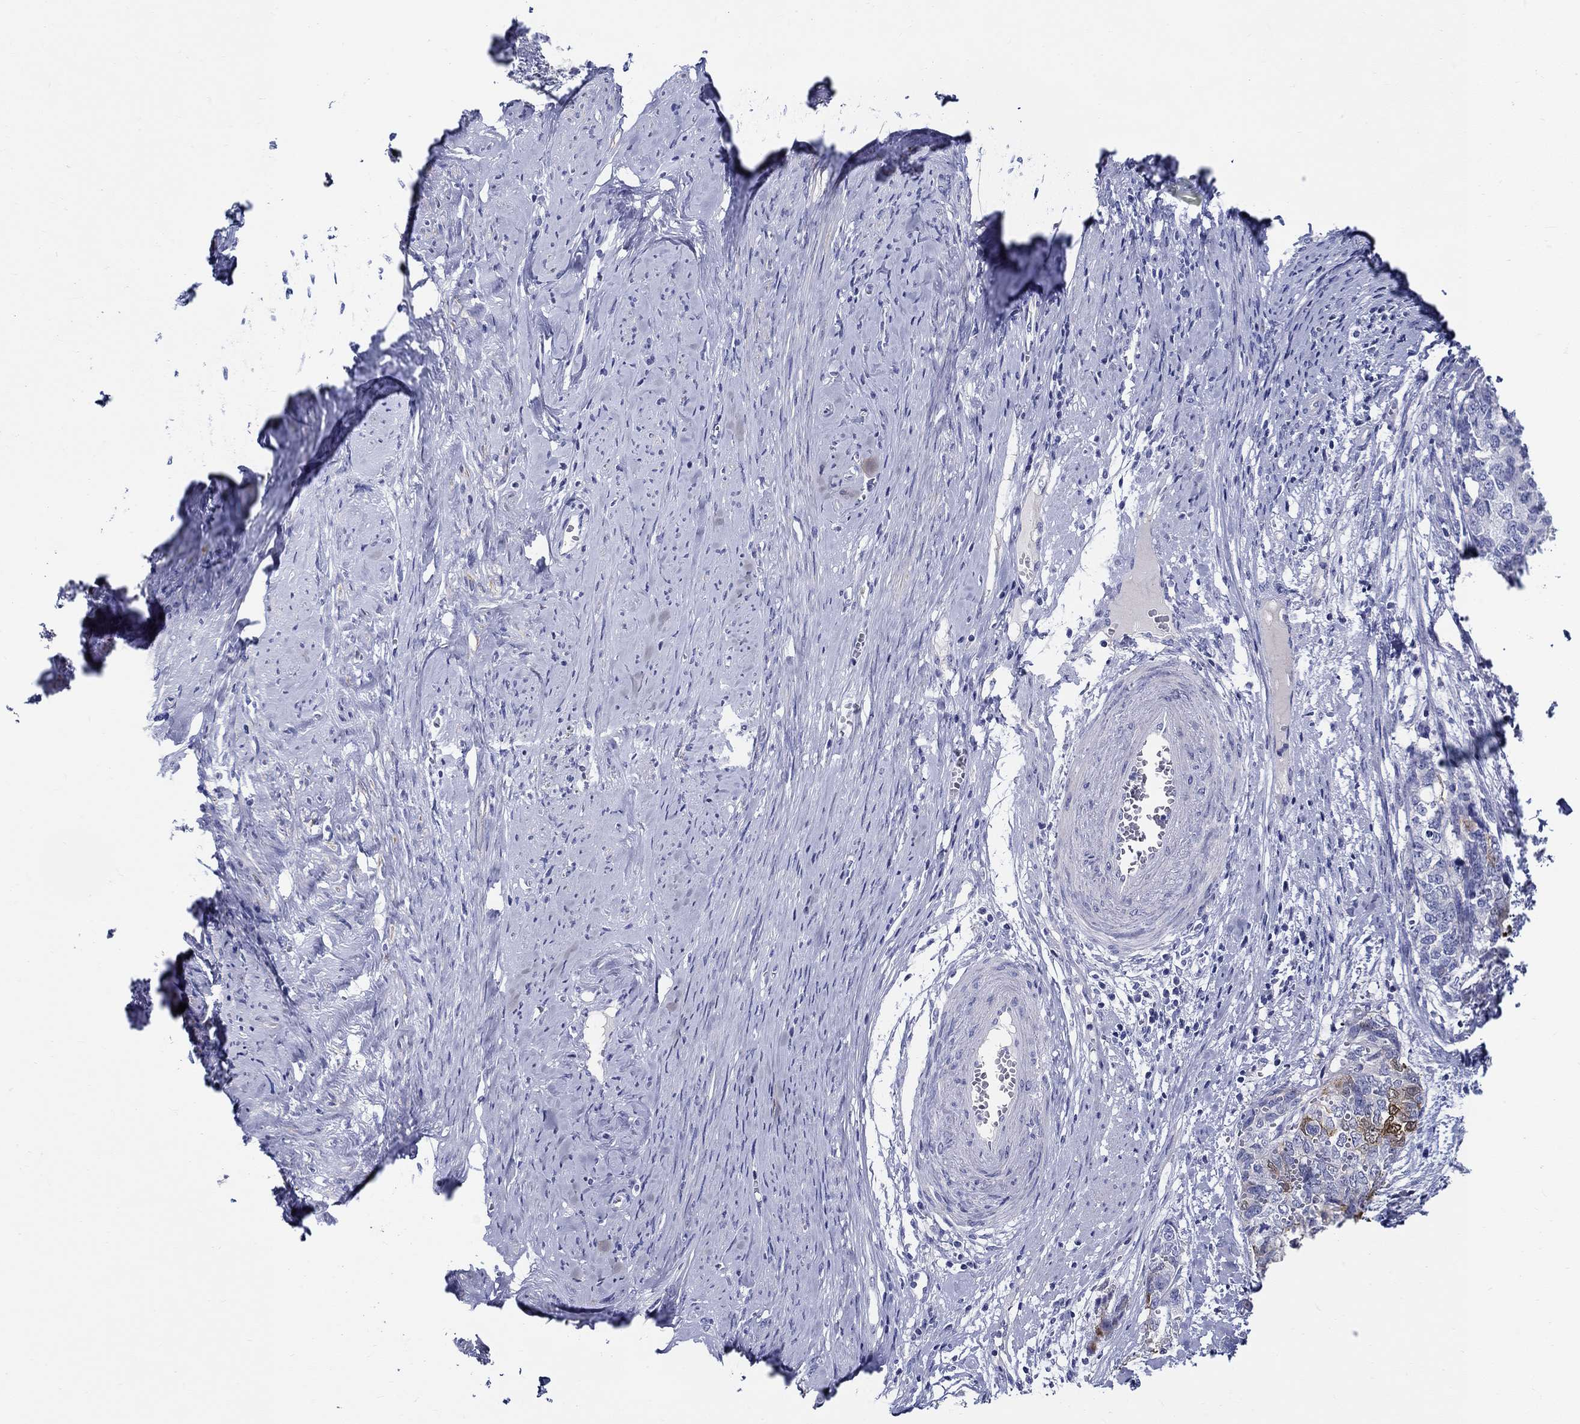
{"staining": {"intensity": "strong", "quantity": "<25%", "location": "cytoplasmic/membranous"}, "tissue": "cervical cancer", "cell_type": "Tumor cells", "image_type": "cancer", "snomed": [{"axis": "morphology", "description": "Squamous cell carcinoma, NOS"}, {"axis": "topography", "description": "Cervix"}], "caption": "There is medium levels of strong cytoplasmic/membranous expression in tumor cells of cervical squamous cell carcinoma, as demonstrated by immunohistochemical staining (brown color).", "gene": "CRYGS", "patient": {"sex": "female", "age": 63}}